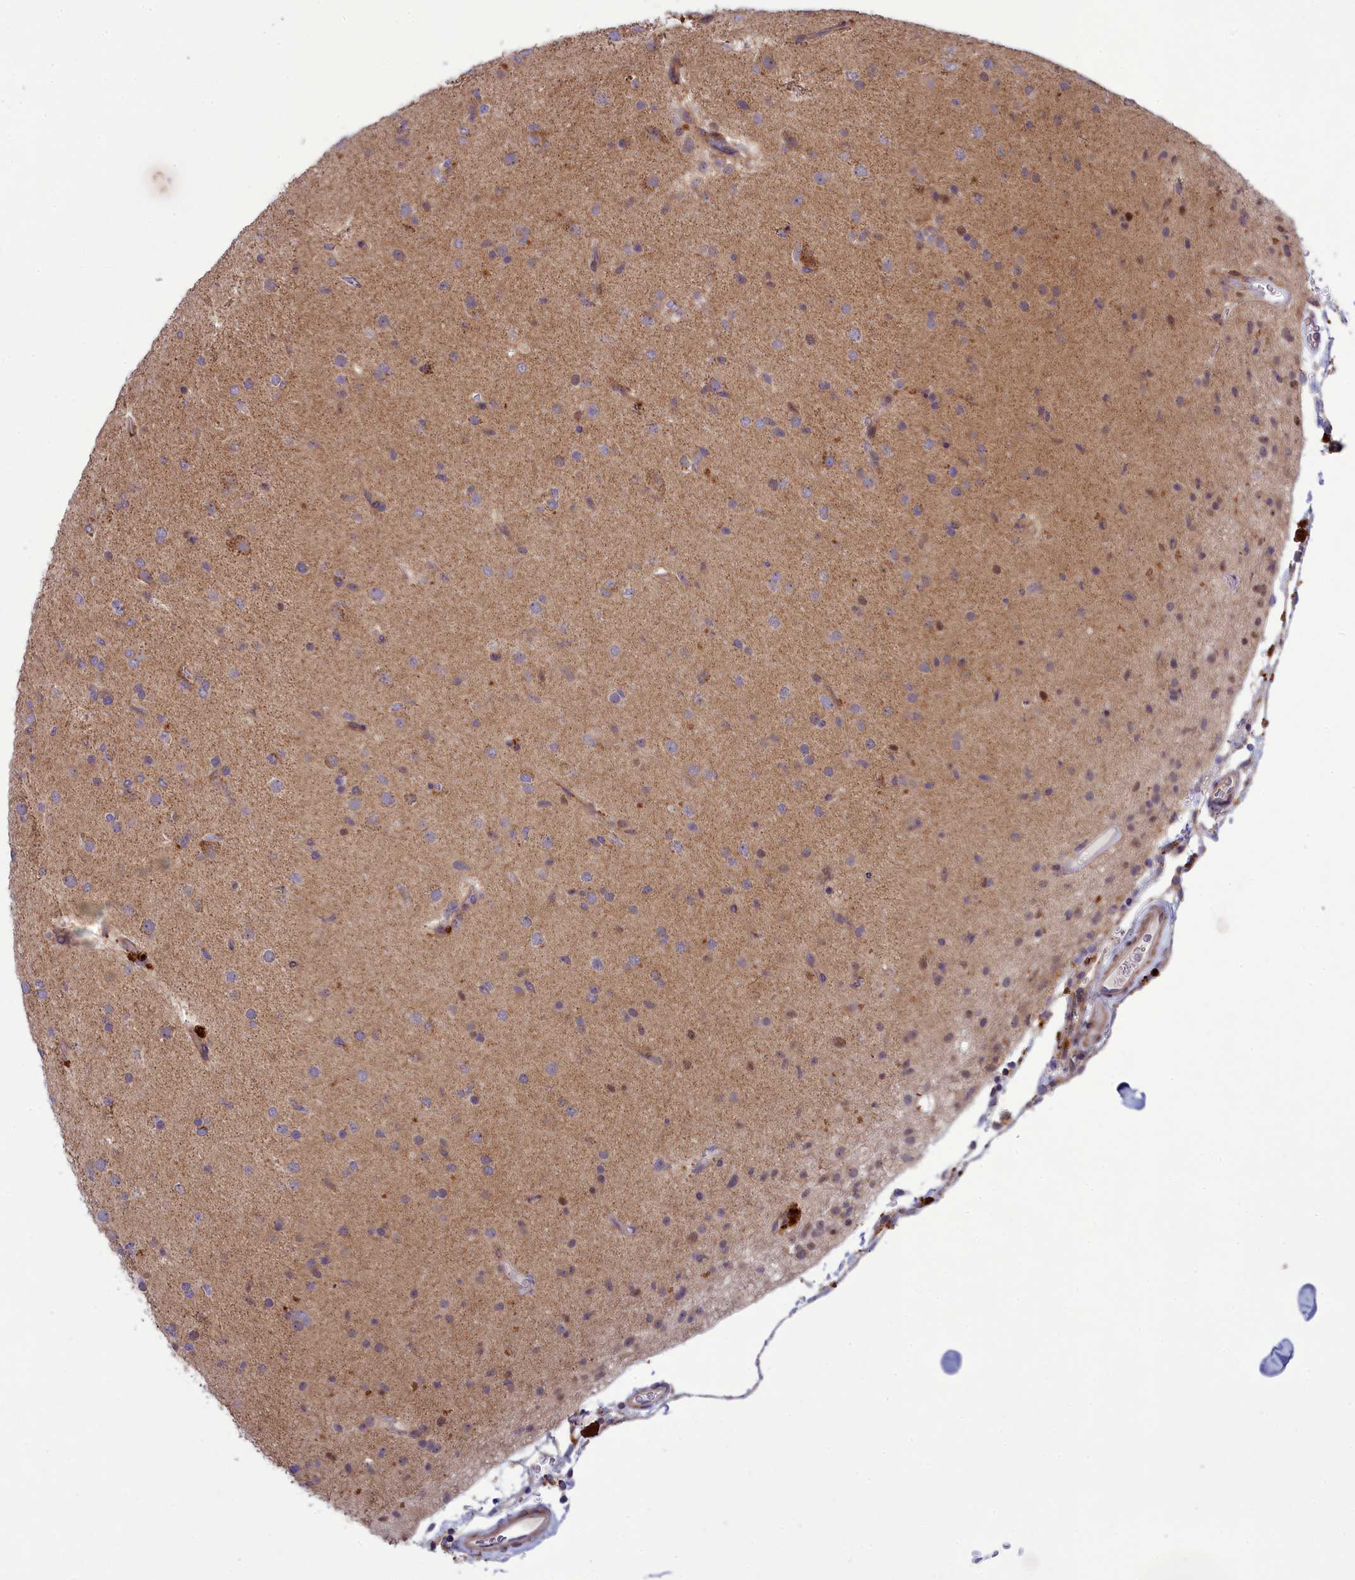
{"staining": {"intensity": "negative", "quantity": "none", "location": "none"}, "tissue": "glioma", "cell_type": "Tumor cells", "image_type": "cancer", "snomed": [{"axis": "morphology", "description": "Glioma, malignant, Low grade"}, {"axis": "topography", "description": "Brain"}], "caption": "An immunohistochemistry histopathology image of glioma is shown. There is no staining in tumor cells of glioma.", "gene": "BLTP2", "patient": {"sex": "male", "age": 65}}